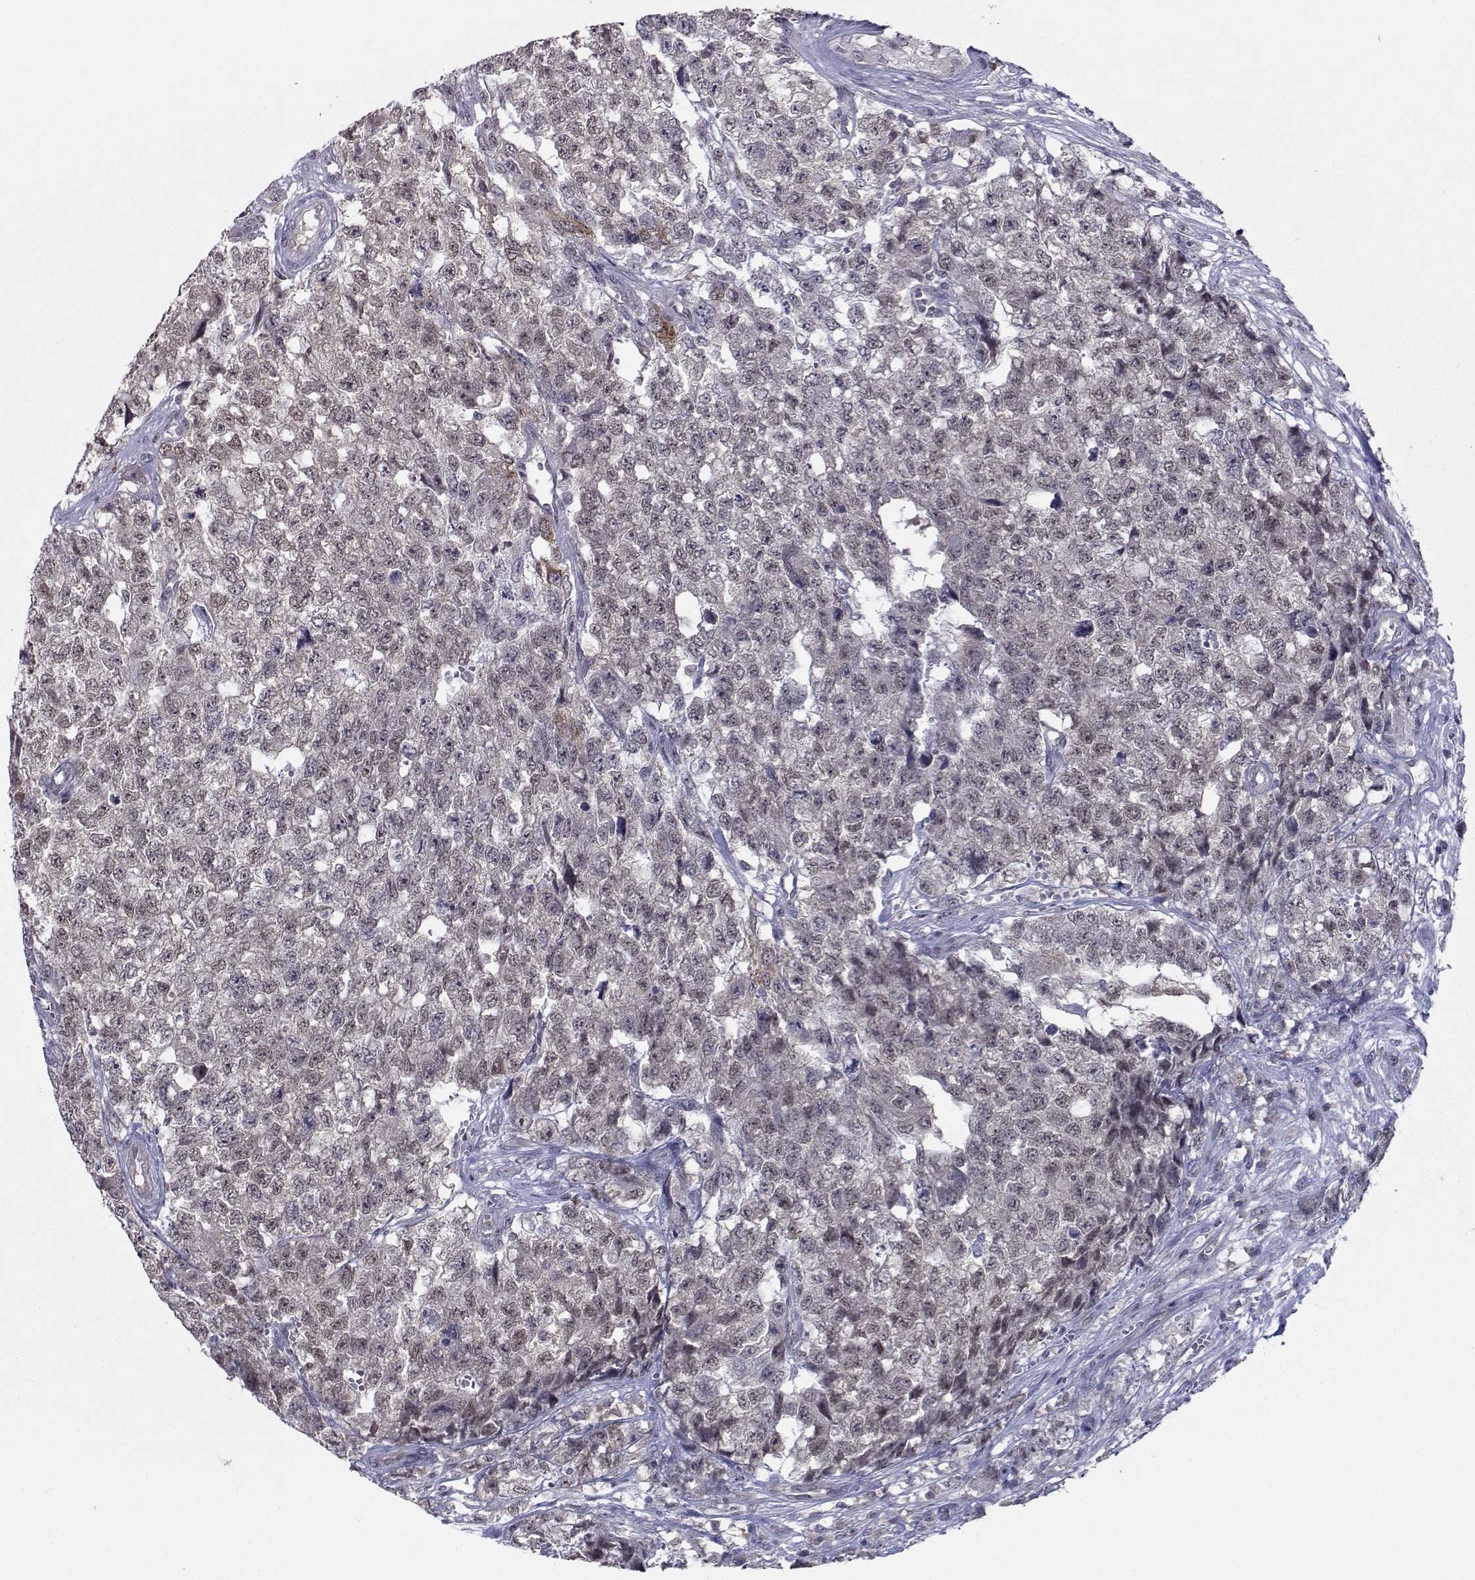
{"staining": {"intensity": "negative", "quantity": "none", "location": "none"}, "tissue": "testis cancer", "cell_type": "Tumor cells", "image_type": "cancer", "snomed": [{"axis": "morphology", "description": "Seminoma, NOS"}, {"axis": "morphology", "description": "Carcinoma, Embryonal, NOS"}, {"axis": "topography", "description": "Testis"}], "caption": "Tumor cells are negative for brown protein staining in testis seminoma.", "gene": "KIF13B", "patient": {"sex": "male", "age": 22}}